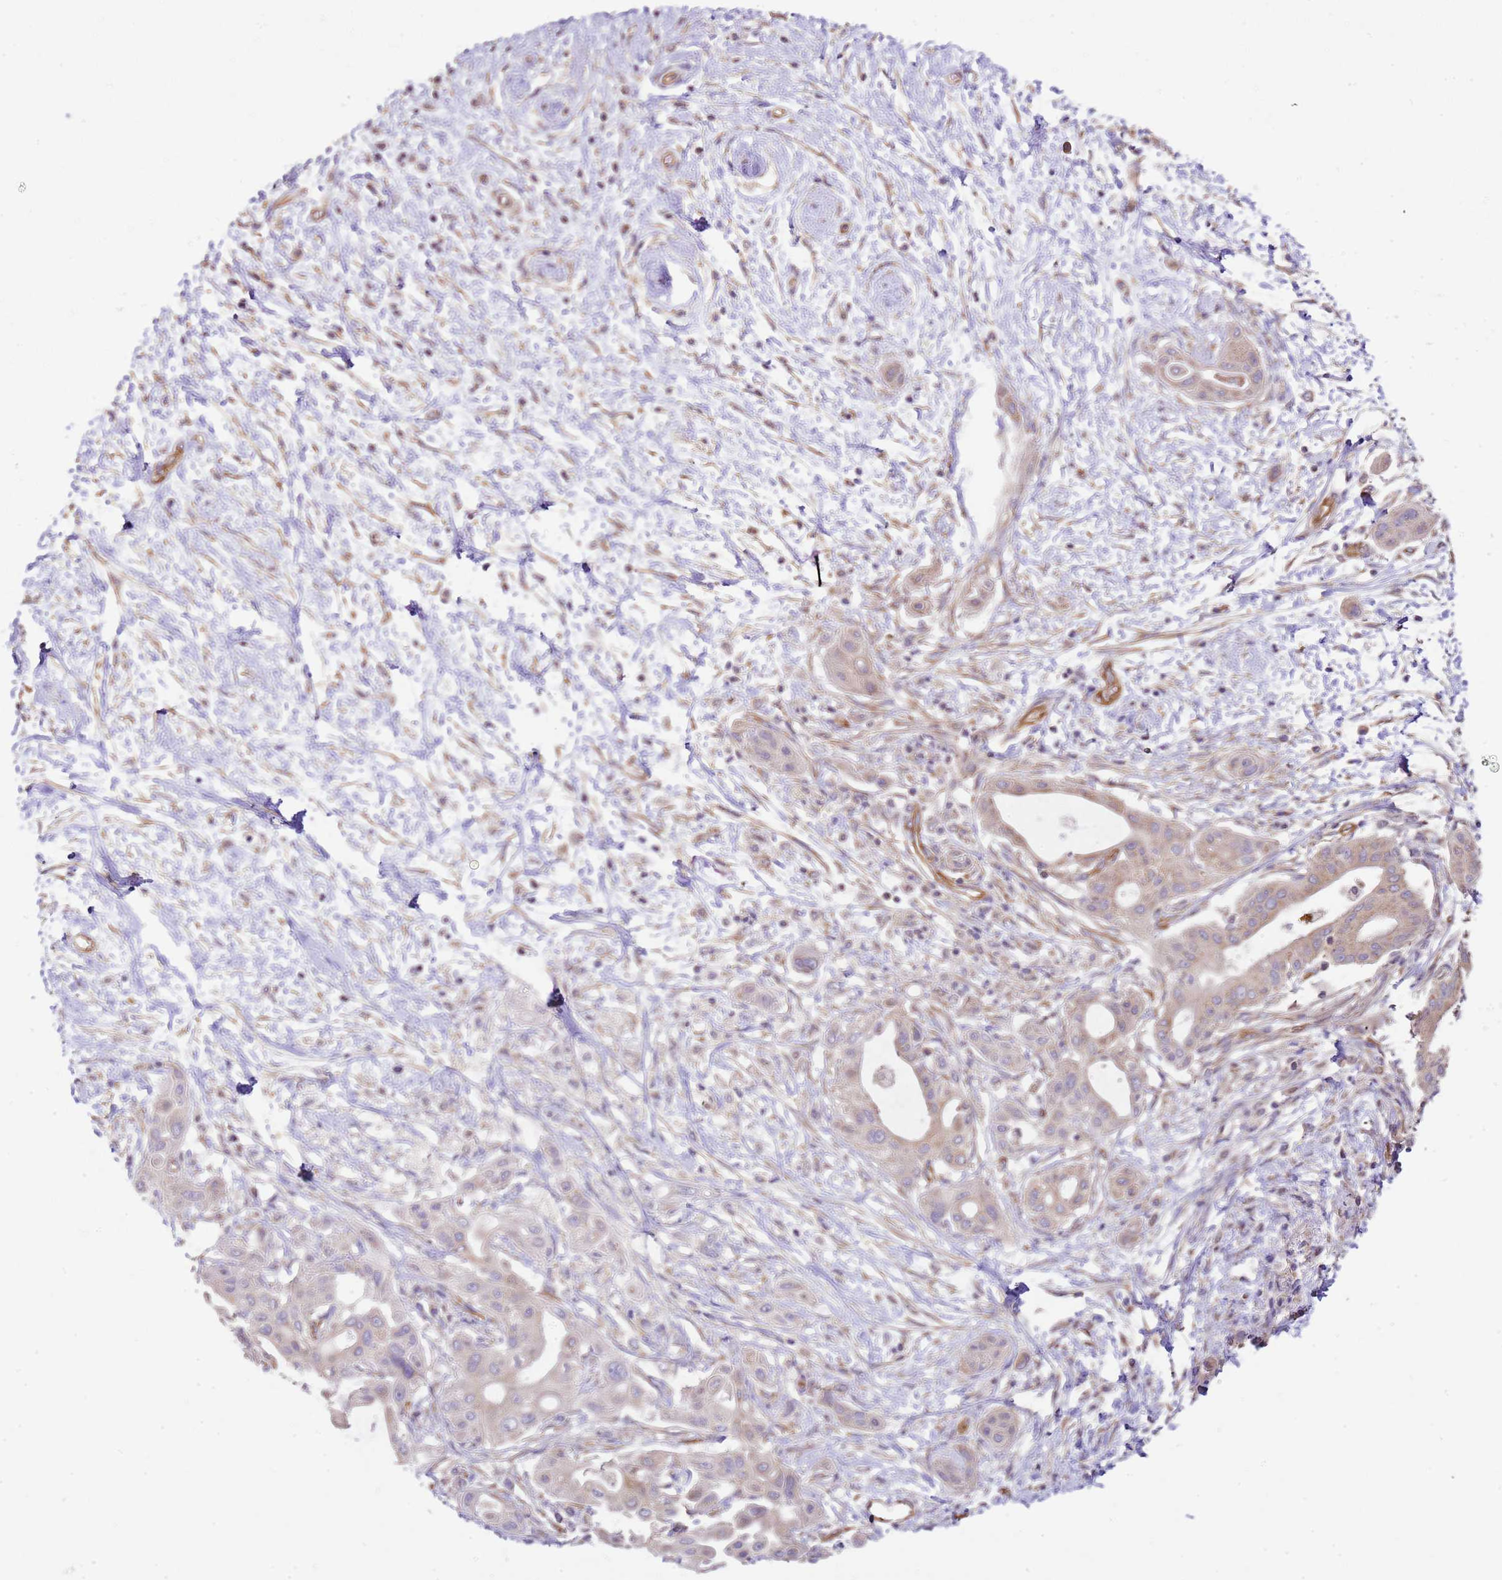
{"staining": {"intensity": "weak", "quantity": "25%-75%", "location": "cytoplasmic/membranous"}, "tissue": "pancreatic cancer", "cell_type": "Tumor cells", "image_type": "cancer", "snomed": [{"axis": "morphology", "description": "Adenocarcinoma, NOS"}, {"axis": "topography", "description": "Pancreas"}], "caption": "Immunohistochemical staining of pancreatic cancer (adenocarcinoma) displays low levels of weak cytoplasmic/membranous protein positivity in about 25%-75% of tumor cells. The protein of interest is shown in brown color, while the nuclei are stained blue.", "gene": "DOCK9", "patient": {"sex": "male", "age": 68}}